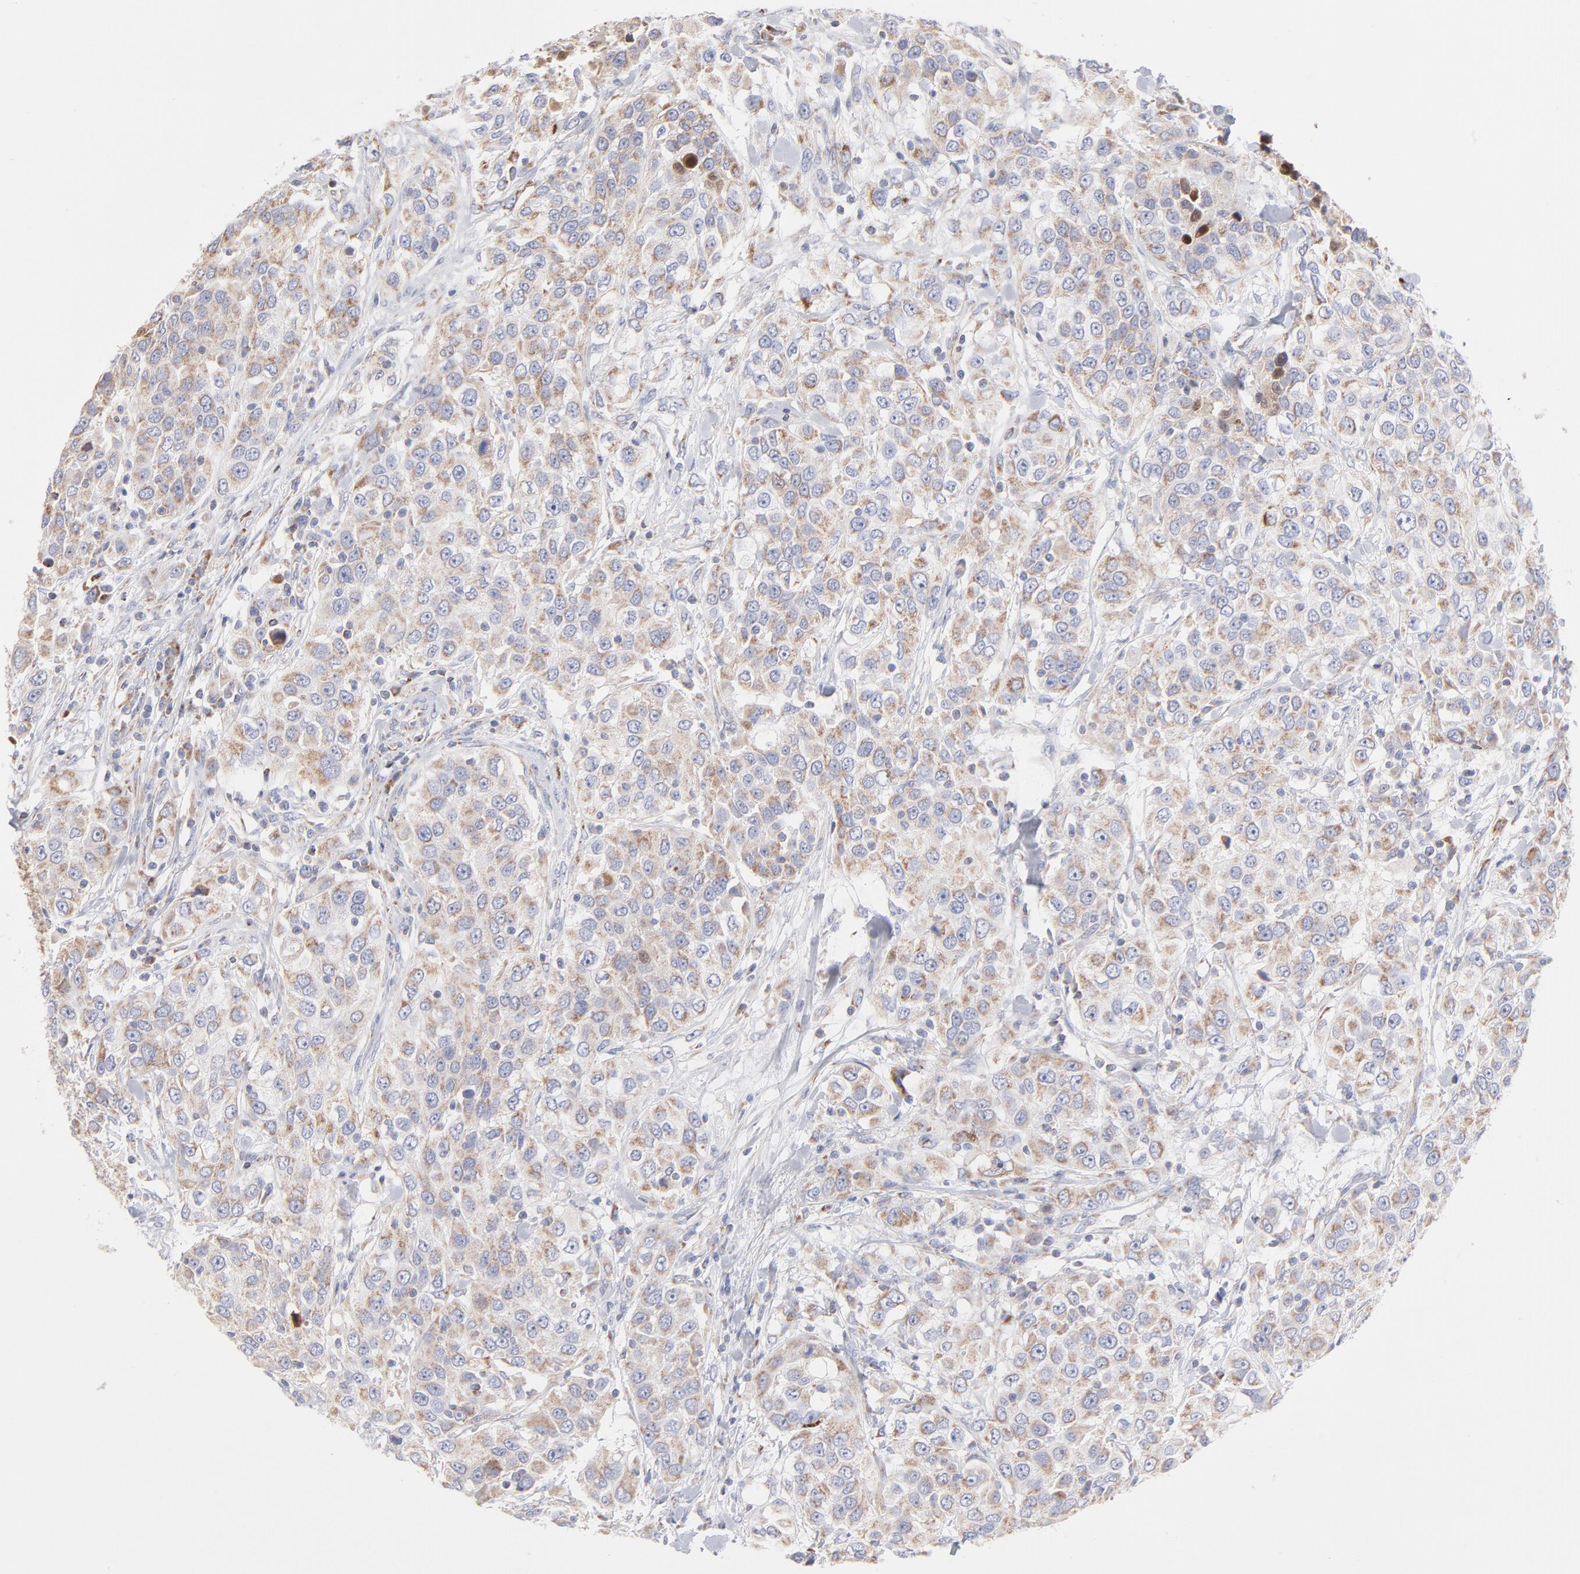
{"staining": {"intensity": "weak", "quantity": "25%-75%", "location": "cytoplasmic/membranous"}, "tissue": "urothelial cancer", "cell_type": "Tumor cells", "image_type": "cancer", "snomed": [{"axis": "morphology", "description": "Urothelial carcinoma, High grade"}, {"axis": "topography", "description": "Urinary bladder"}], "caption": "Immunohistochemical staining of human high-grade urothelial carcinoma shows low levels of weak cytoplasmic/membranous protein staining in about 25%-75% of tumor cells. The staining was performed using DAB, with brown indicating positive protein expression. Nuclei are stained blue with hematoxylin.", "gene": "TIMM8A", "patient": {"sex": "female", "age": 80}}